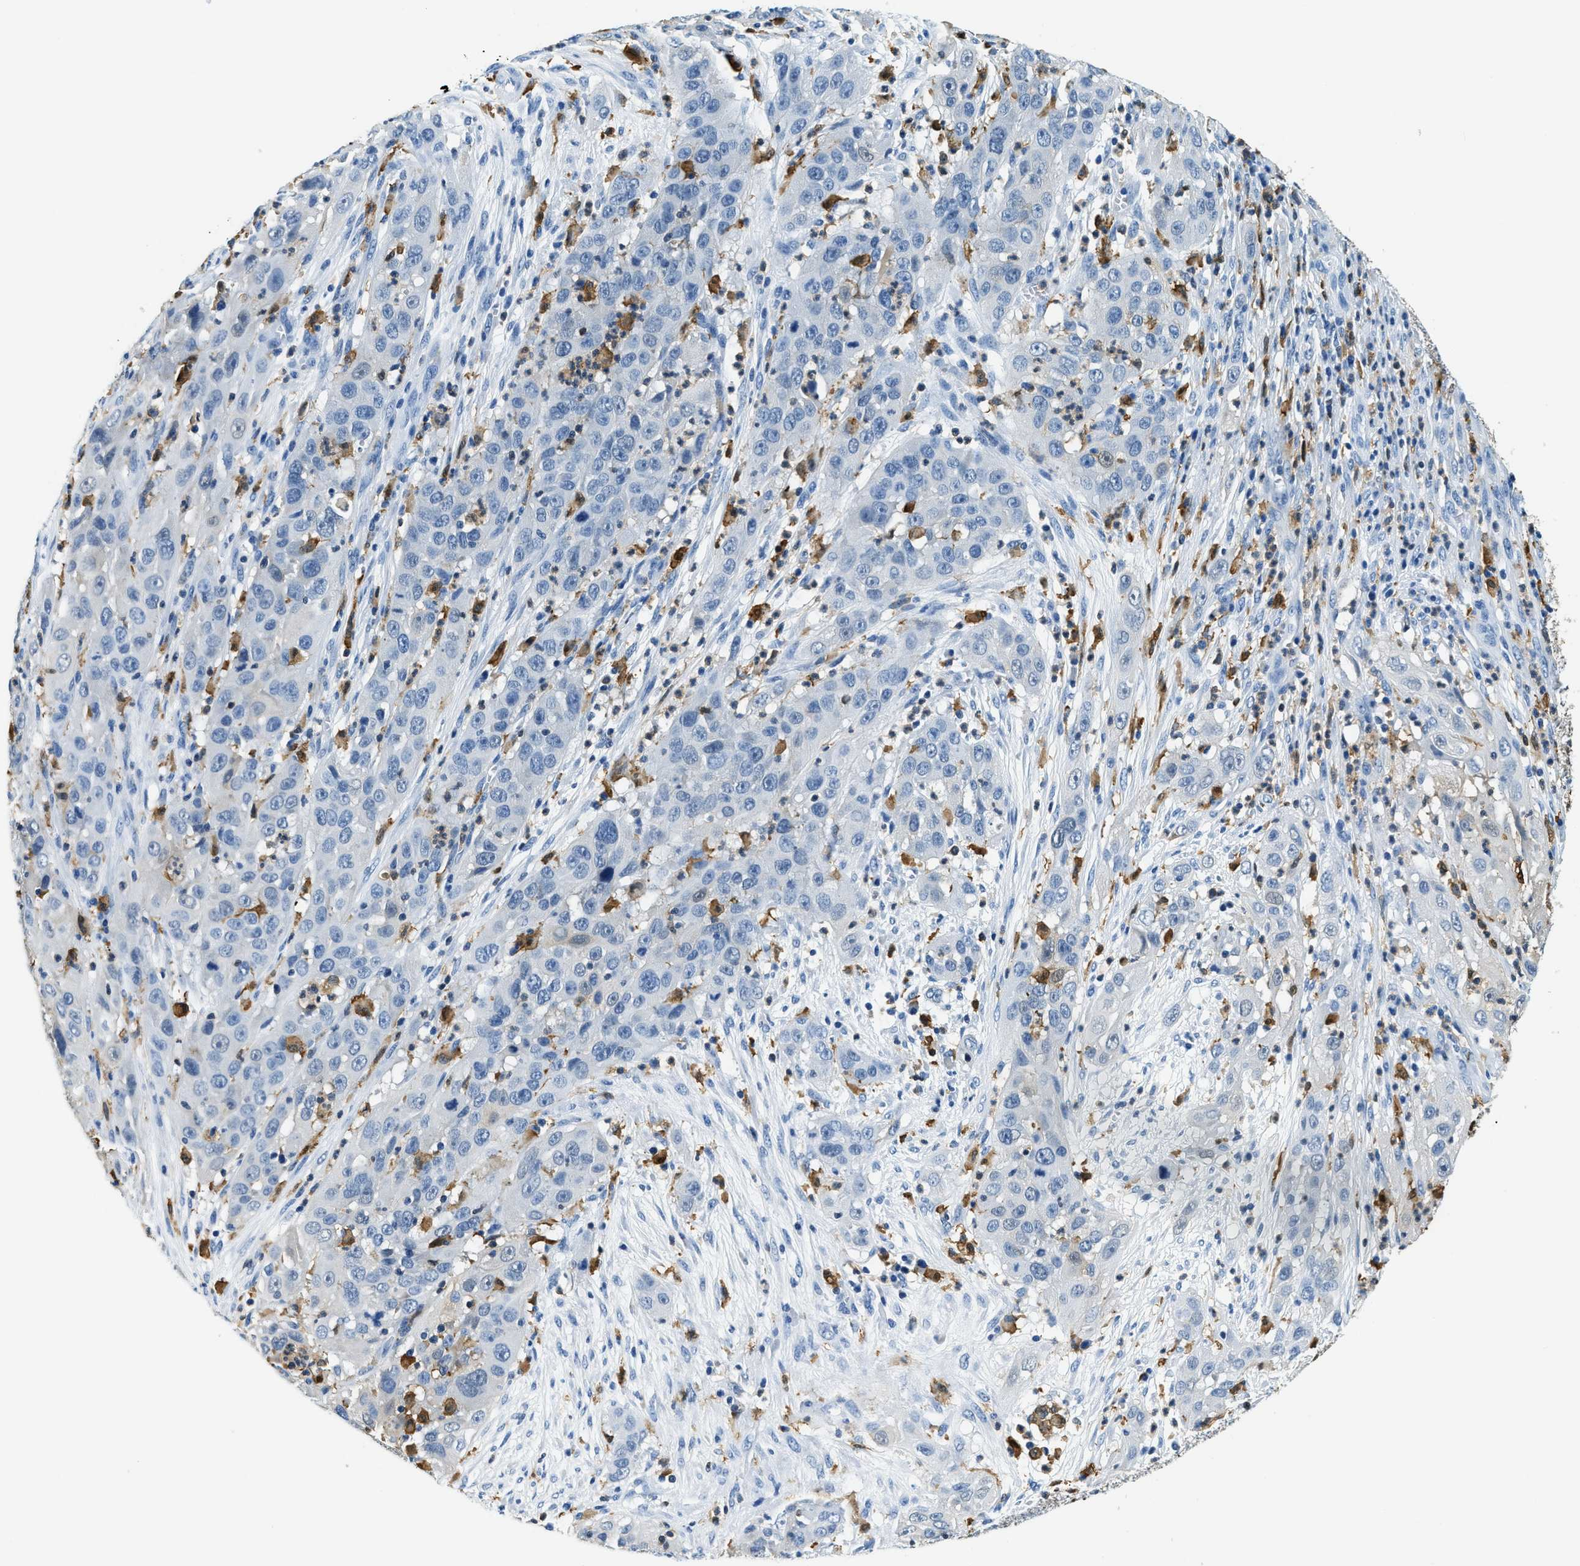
{"staining": {"intensity": "negative", "quantity": "none", "location": "none"}, "tissue": "cervical cancer", "cell_type": "Tumor cells", "image_type": "cancer", "snomed": [{"axis": "morphology", "description": "Squamous cell carcinoma, NOS"}, {"axis": "topography", "description": "Cervix"}], "caption": "Squamous cell carcinoma (cervical) was stained to show a protein in brown. There is no significant expression in tumor cells. The staining was performed using DAB (3,3'-diaminobenzidine) to visualize the protein expression in brown, while the nuclei were stained in blue with hematoxylin (Magnification: 20x).", "gene": "CAPG", "patient": {"sex": "female", "age": 32}}